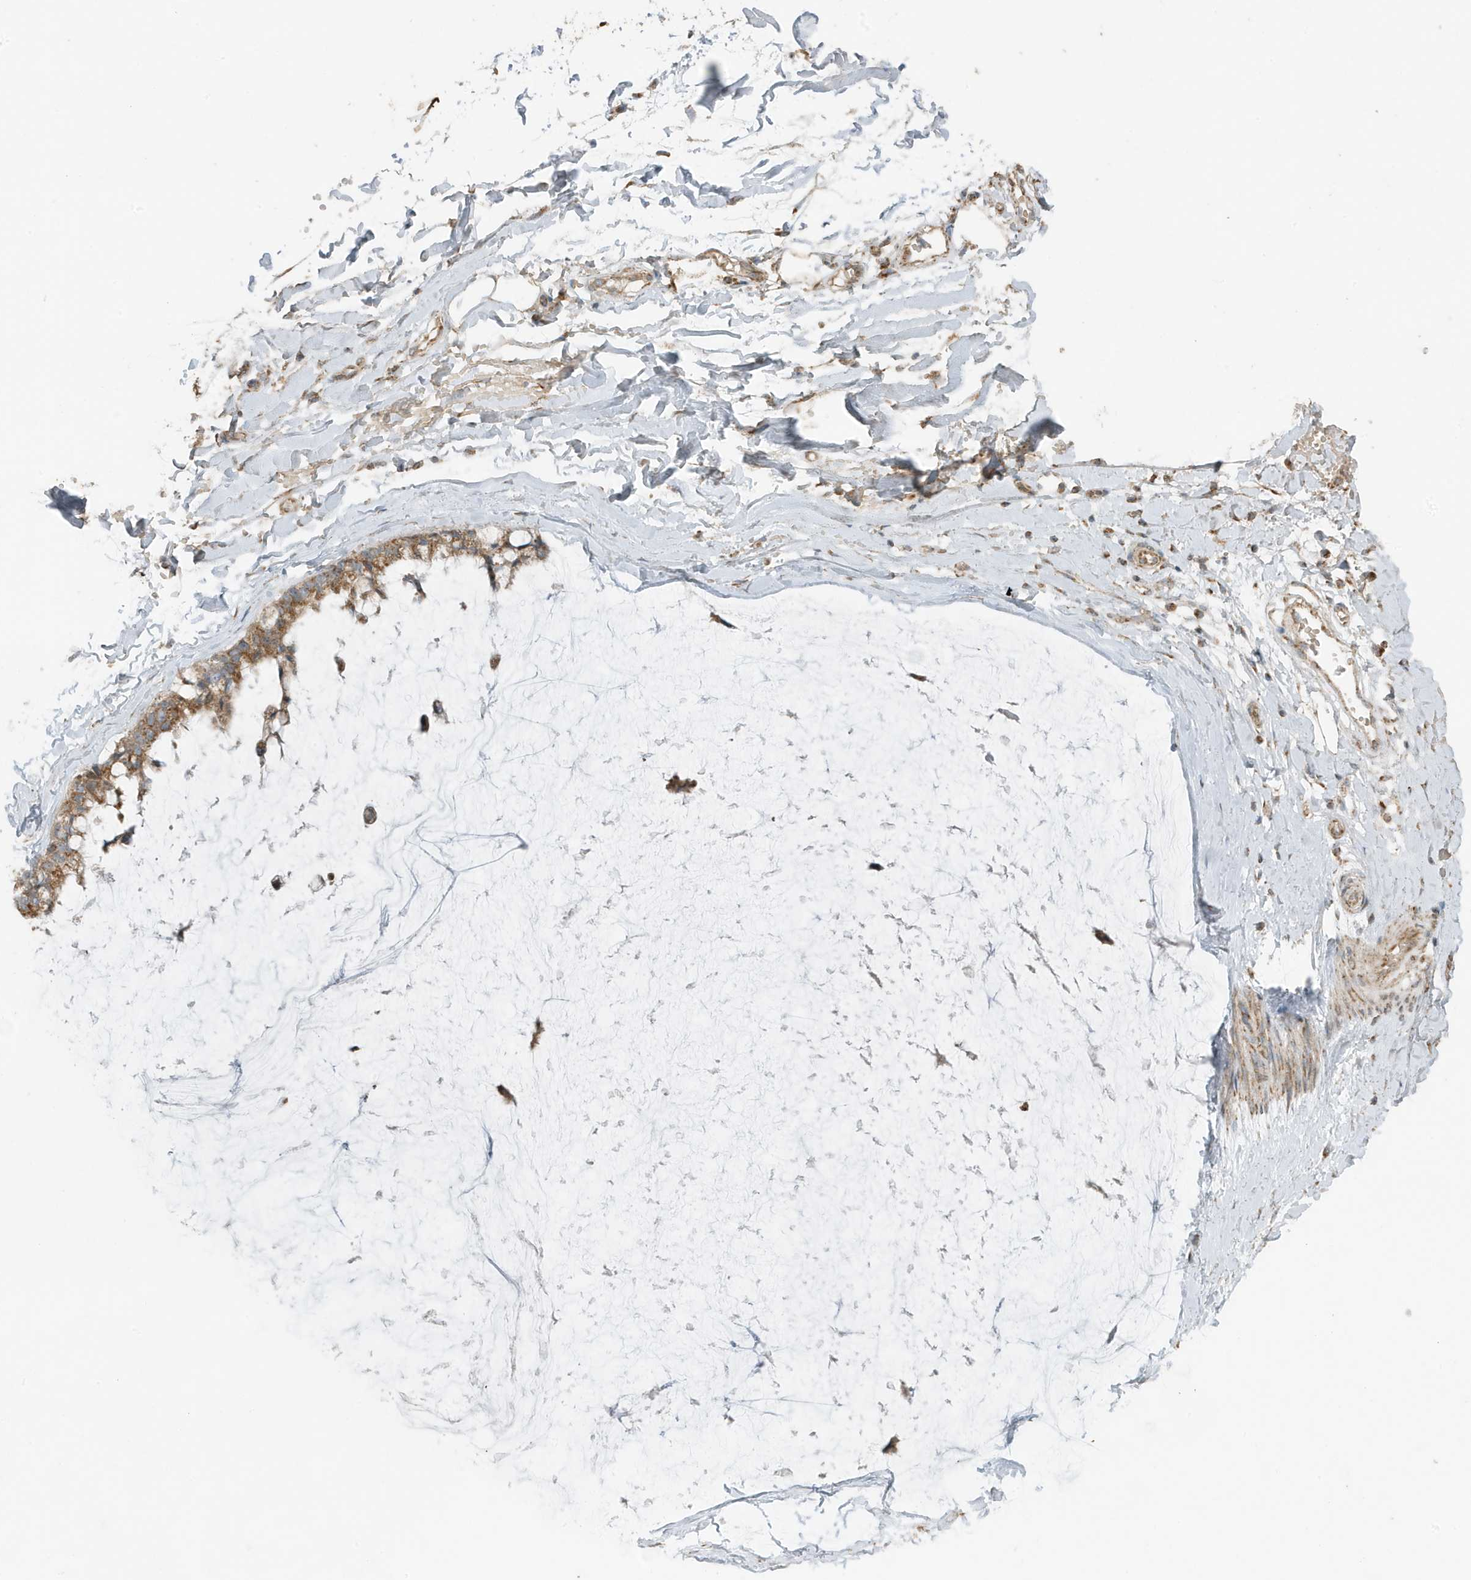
{"staining": {"intensity": "moderate", "quantity": ">75%", "location": "cytoplasmic/membranous"}, "tissue": "ovarian cancer", "cell_type": "Tumor cells", "image_type": "cancer", "snomed": [{"axis": "morphology", "description": "Cystadenocarcinoma, mucinous, NOS"}, {"axis": "topography", "description": "Ovary"}], "caption": "This micrograph exhibits ovarian cancer (mucinous cystadenocarcinoma) stained with immunohistochemistry to label a protein in brown. The cytoplasmic/membranous of tumor cells show moderate positivity for the protein. Nuclei are counter-stained blue.", "gene": "GOLGA4", "patient": {"sex": "female", "age": 39}}